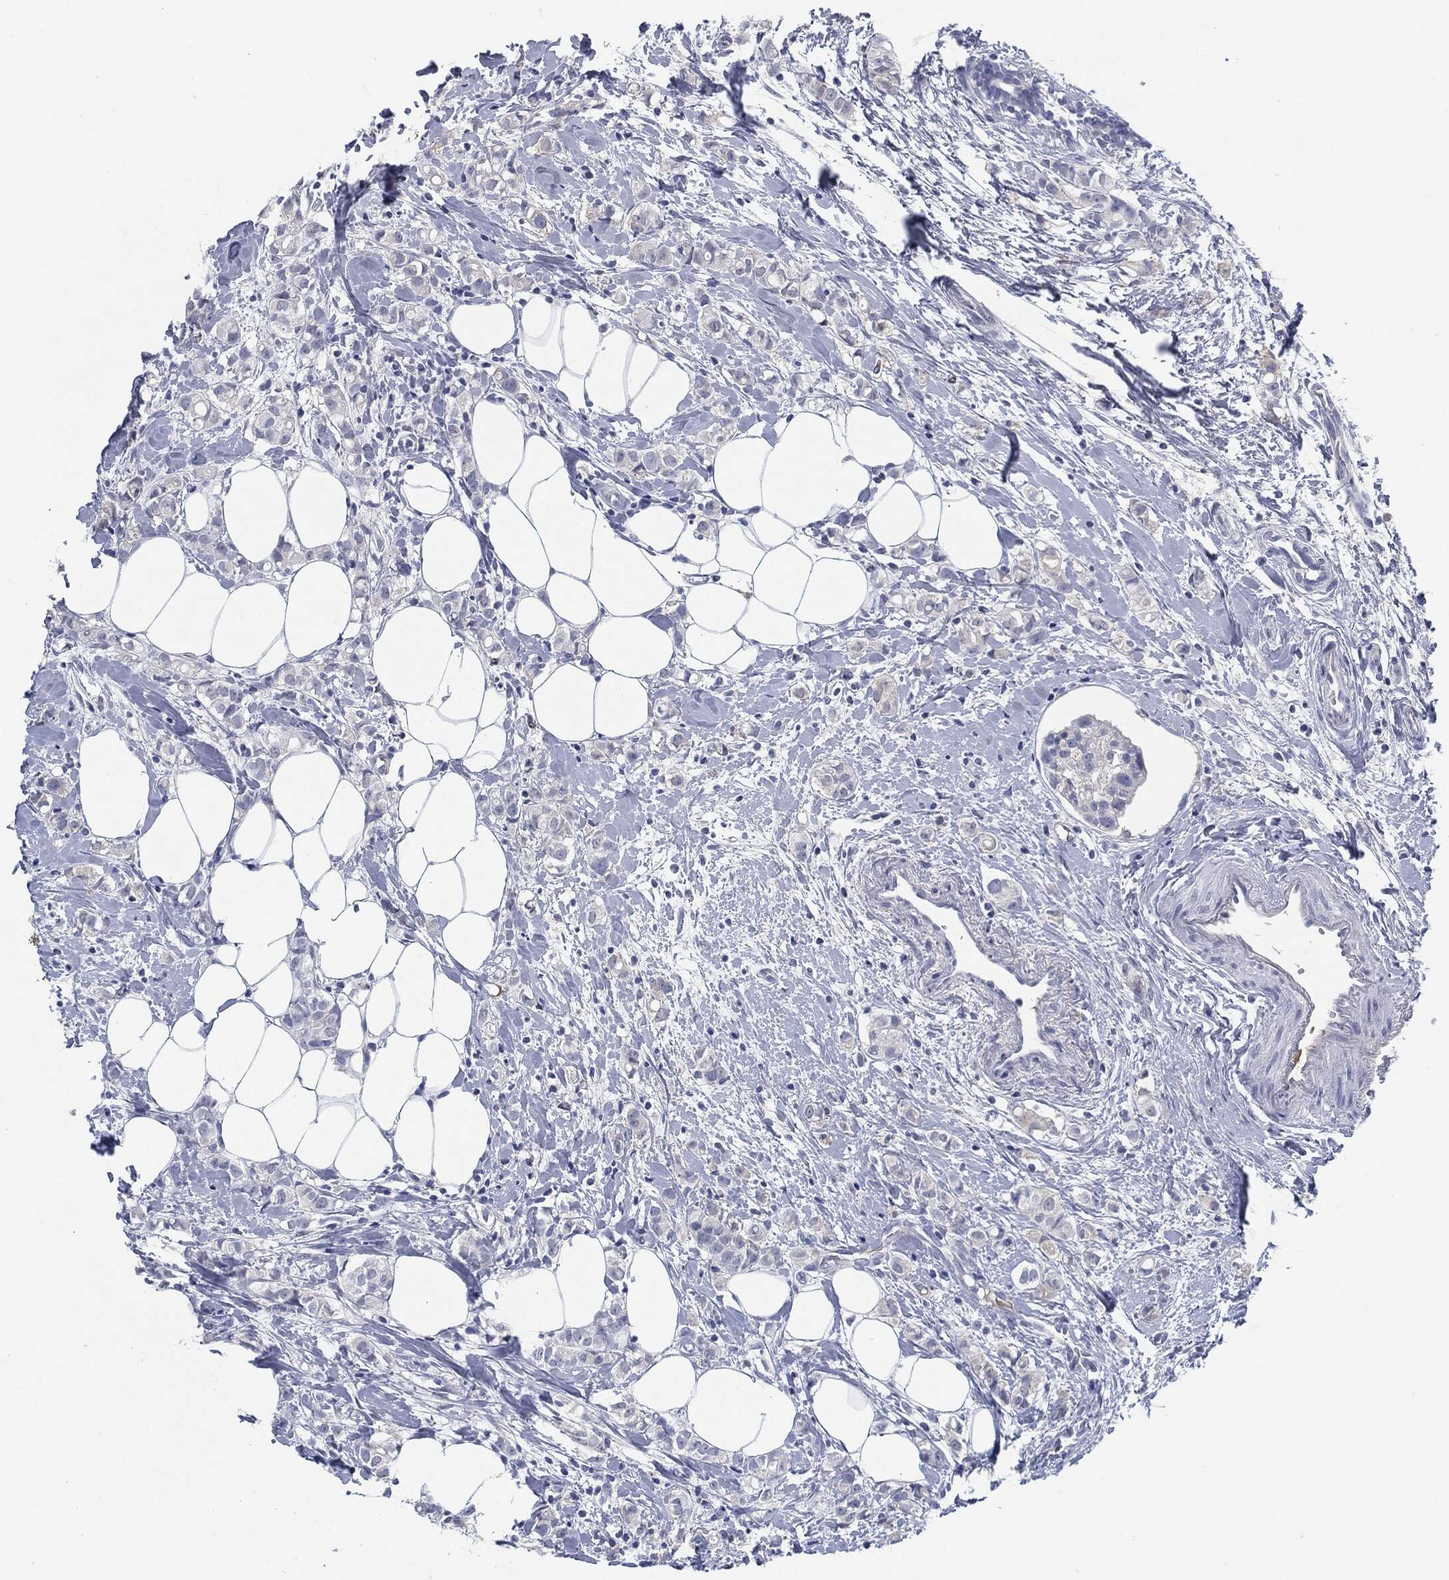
{"staining": {"intensity": "negative", "quantity": "none", "location": "none"}, "tissue": "breast cancer", "cell_type": "Tumor cells", "image_type": "cancer", "snomed": [{"axis": "morphology", "description": "Normal tissue, NOS"}, {"axis": "morphology", "description": "Duct carcinoma"}, {"axis": "topography", "description": "Breast"}], "caption": "Immunohistochemistry of breast cancer exhibits no expression in tumor cells.", "gene": "MST1", "patient": {"sex": "female", "age": 44}}